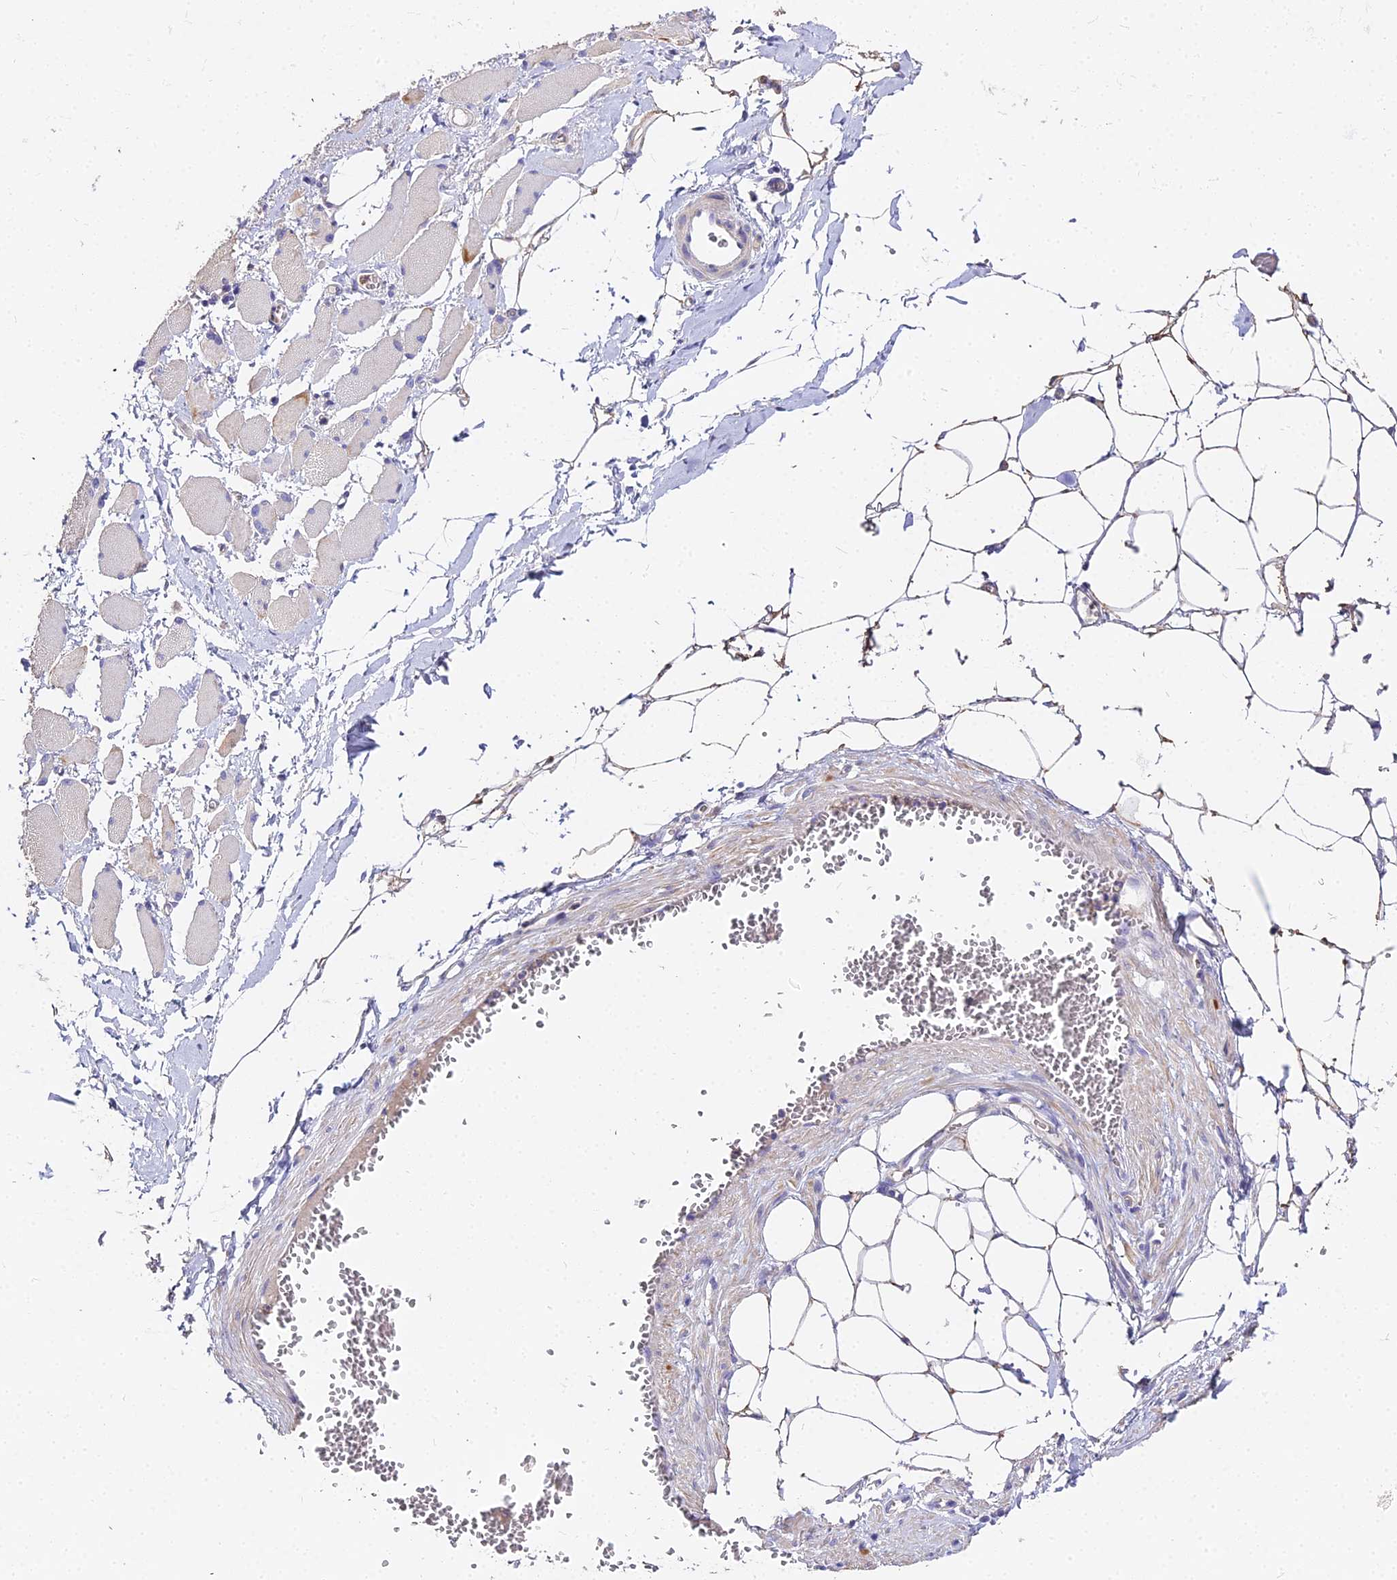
{"staining": {"intensity": "negative", "quantity": "none", "location": "none"}, "tissue": "skeletal muscle", "cell_type": "Myocytes", "image_type": "normal", "snomed": [{"axis": "morphology", "description": "Normal tissue, NOS"}, {"axis": "morphology", "description": "Basal cell carcinoma"}, {"axis": "topography", "description": "Skeletal muscle"}], "caption": "Immunohistochemical staining of normal human skeletal muscle shows no significant positivity in myocytes. (DAB immunohistochemistry (IHC) with hematoxylin counter stain).", "gene": "GLYAT", "patient": {"sex": "female", "age": 64}}